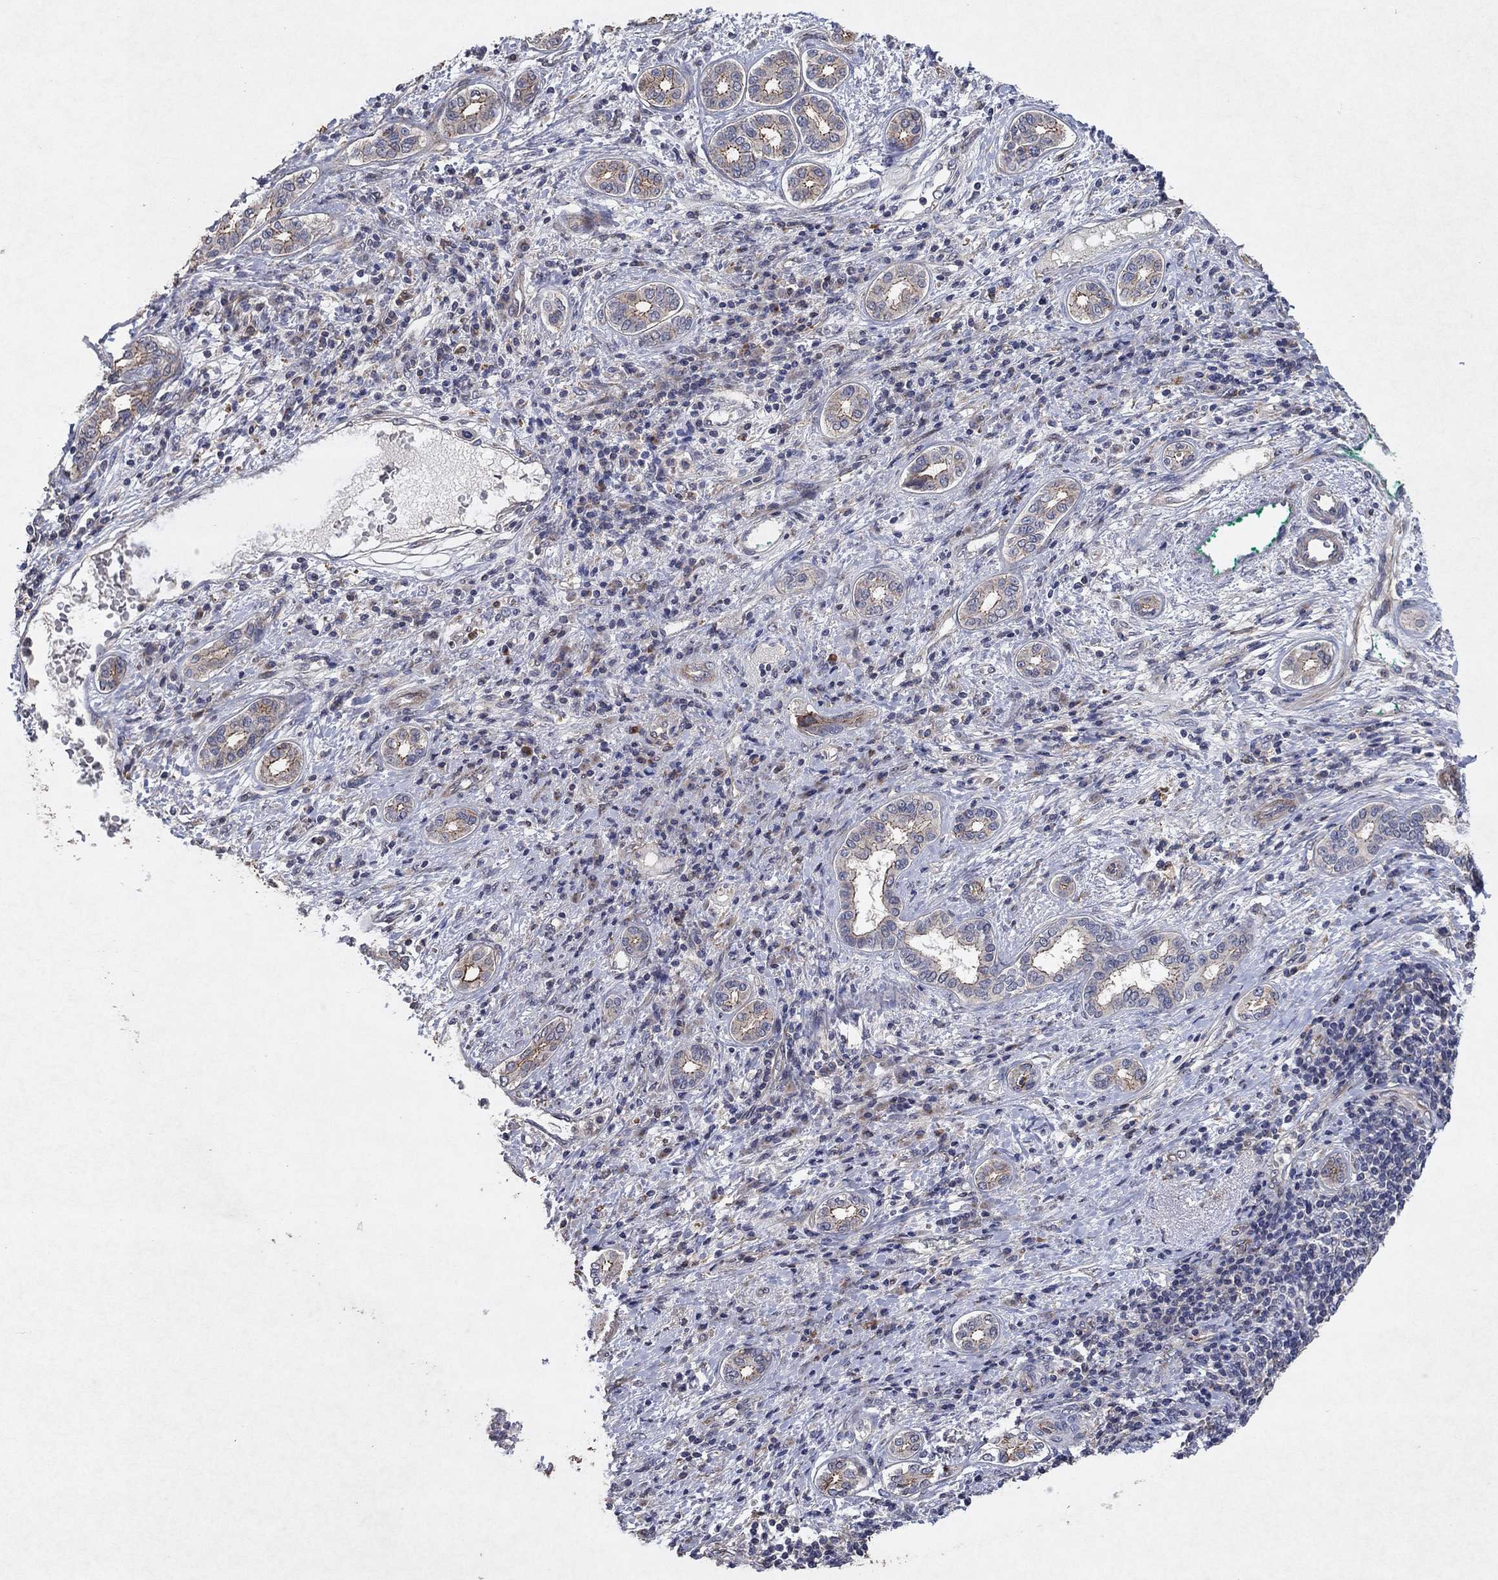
{"staining": {"intensity": "strong", "quantity": "<25%", "location": "cytoplasmic/membranous"}, "tissue": "liver cancer", "cell_type": "Tumor cells", "image_type": "cancer", "snomed": [{"axis": "morphology", "description": "Carcinoma, Hepatocellular, NOS"}, {"axis": "topography", "description": "Liver"}], "caption": "Liver cancer (hepatocellular carcinoma) stained with immunohistochemistry demonstrates strong cytoplasmic/membranous positivity in approximately <25% of tumor cells.", "gene": "FRG1", "patient": {"sex": "male", "age": 65}}